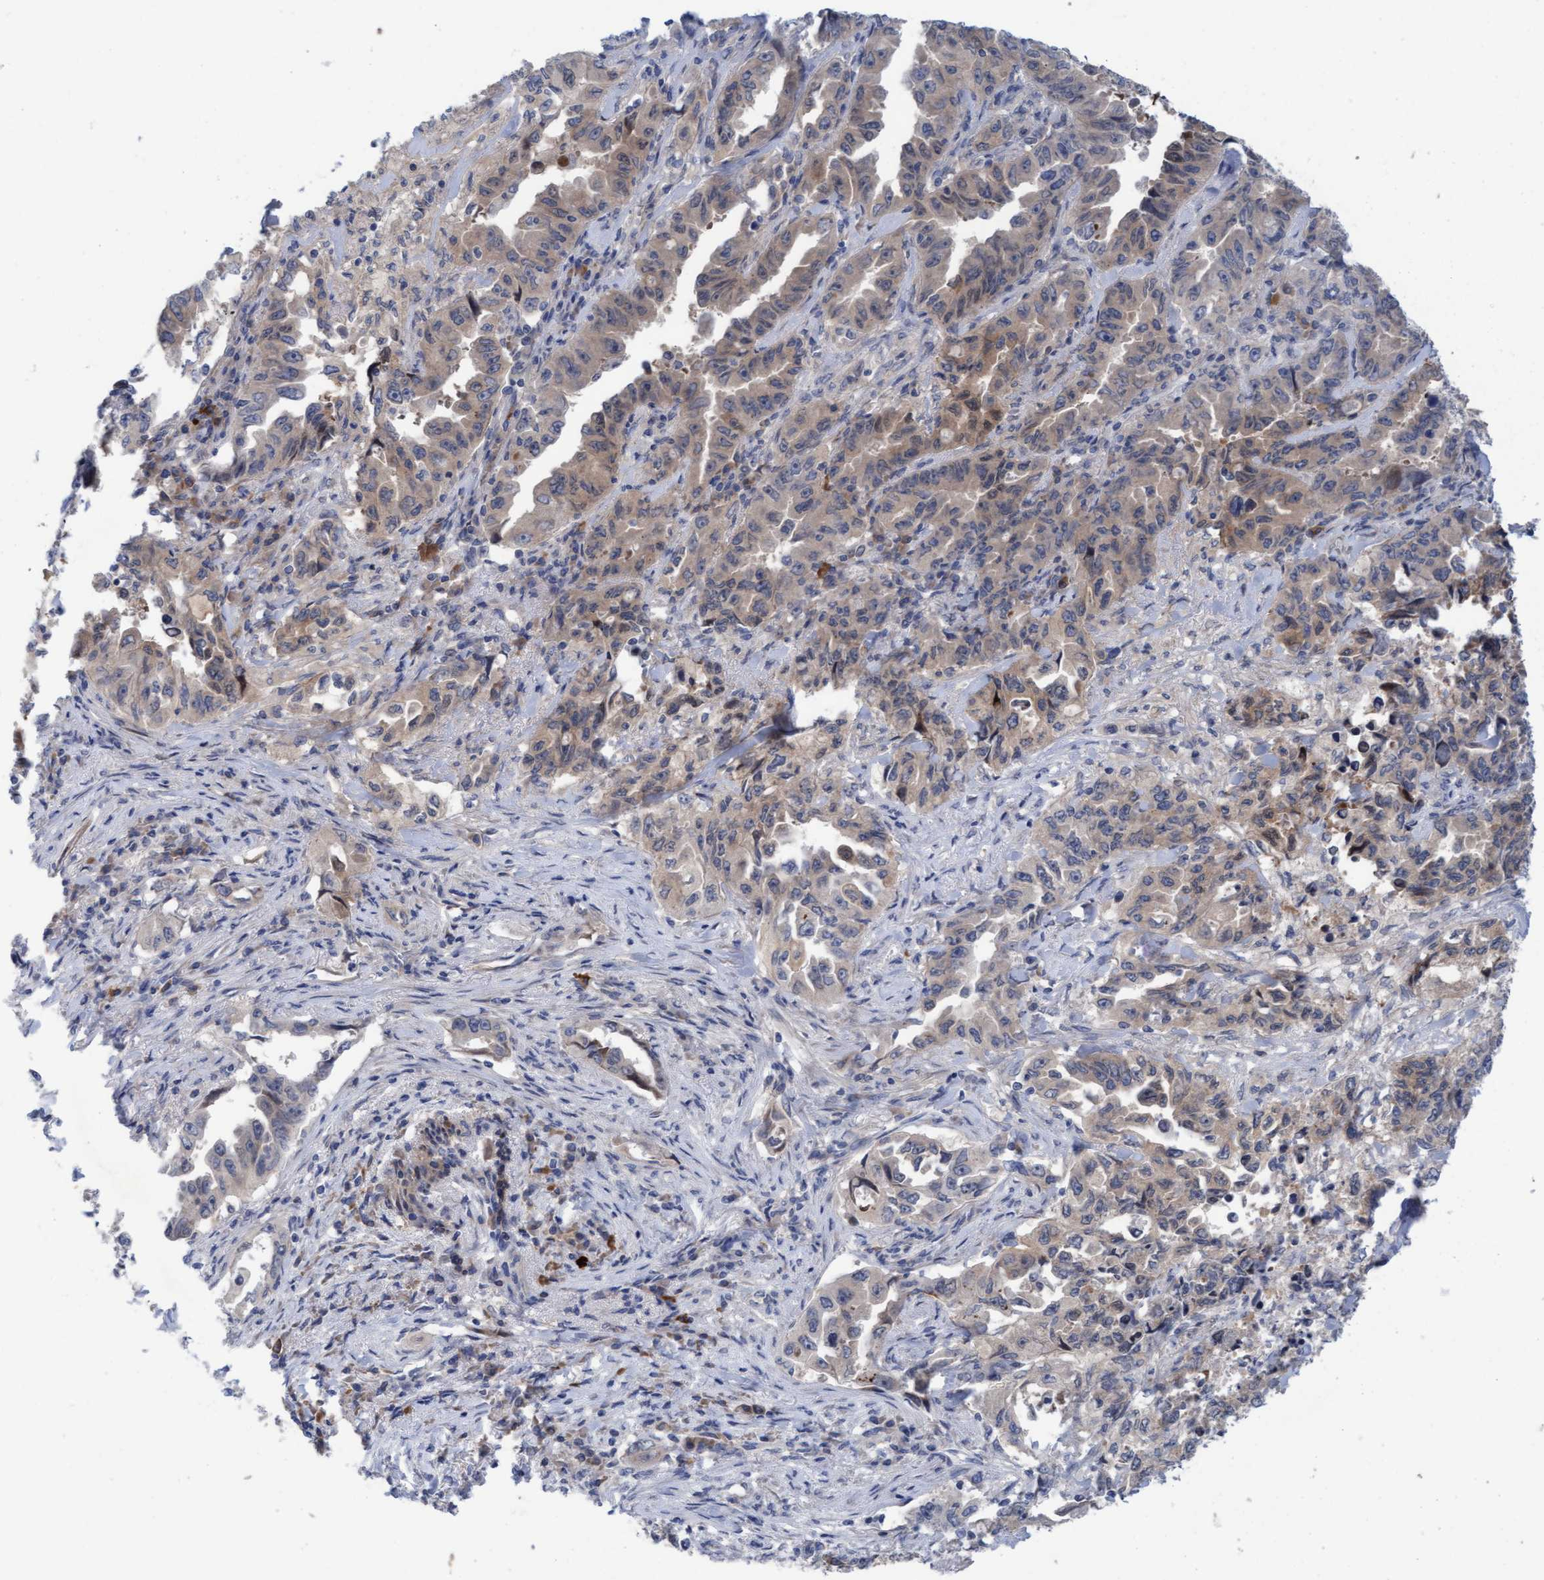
{"staining": {"intensity": "weak", "quantity": "25%-75%", "location": "cytoplasmic/membranous"}, "tissue": "lung cancer", "cell_type": "Tumor cells", "image_type": "cancer", "snomed": [{"axis": "morphology", "description": "Adenocarcinoma, NOS"}, {"axis": "topography", "description": "Lung"}], "caption": "Lung adenocarcinoma stained for a protein (brown) demonstrates weak cytoplasmic/membranous positive expression in about 25%-75% of tumor cells.", "gene": "PLCD1", "patient": {"sex": "female", "age": 51}}